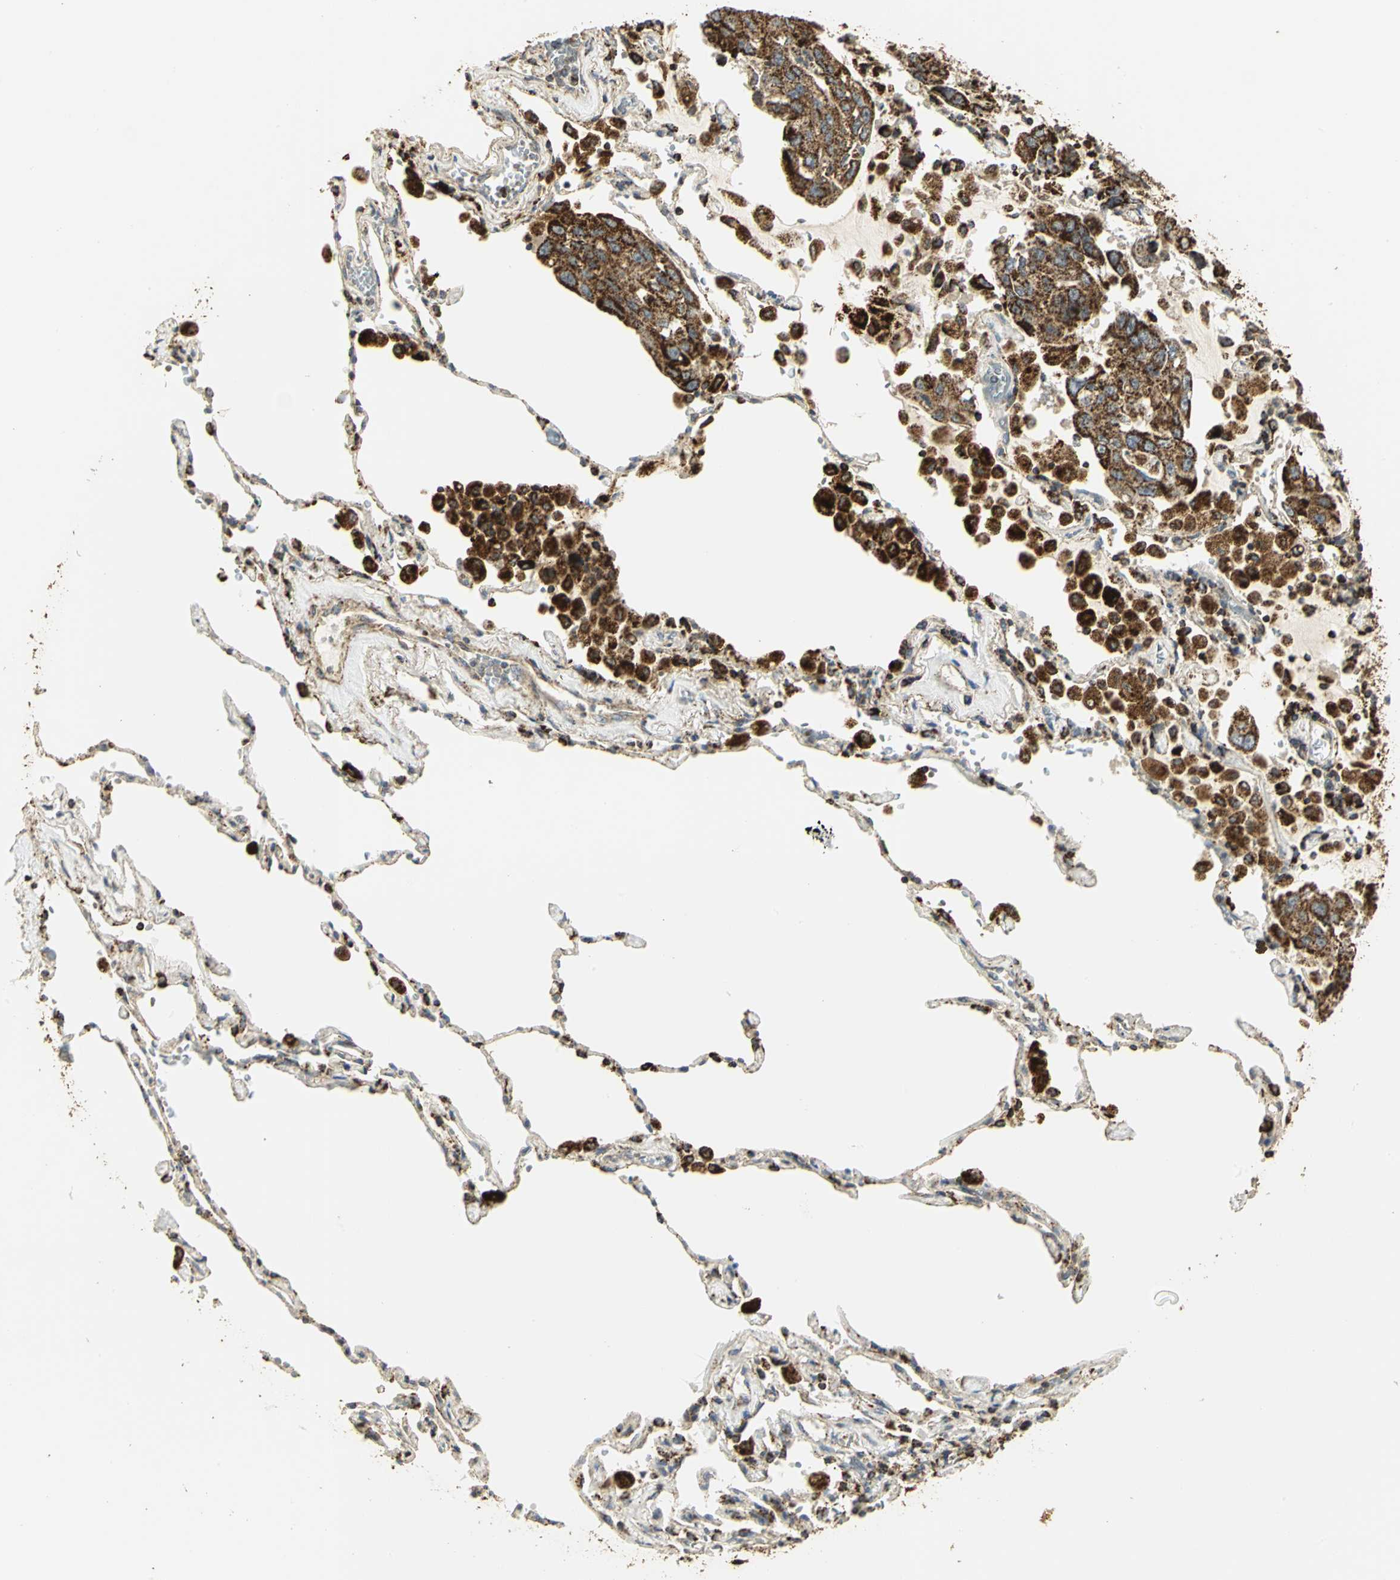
{"staining": {"intensity": "strong", "quantity": ">75%", "location": "cytoplasmic/membranous"}, "tissue": "lung cancer", "cell_type": "Tumor cells", "image_type": "cancer", "snomed": [{"axis": "morphology", "description": "Adenocarcinoma, NOS"}, {"axis": "topography", "description": "Lung"}], "caption": "A brown stain labels strong cytoplasmic/membranous positivity of a protein in lung adenocarcinoma tumor cells. (DAB (3,3'-diaminobenzidine) IHC, brown staining for protein, blue staining for nuclei).", "gene": "VDAC1", "patient": {"sex": "male", "age": 64}}